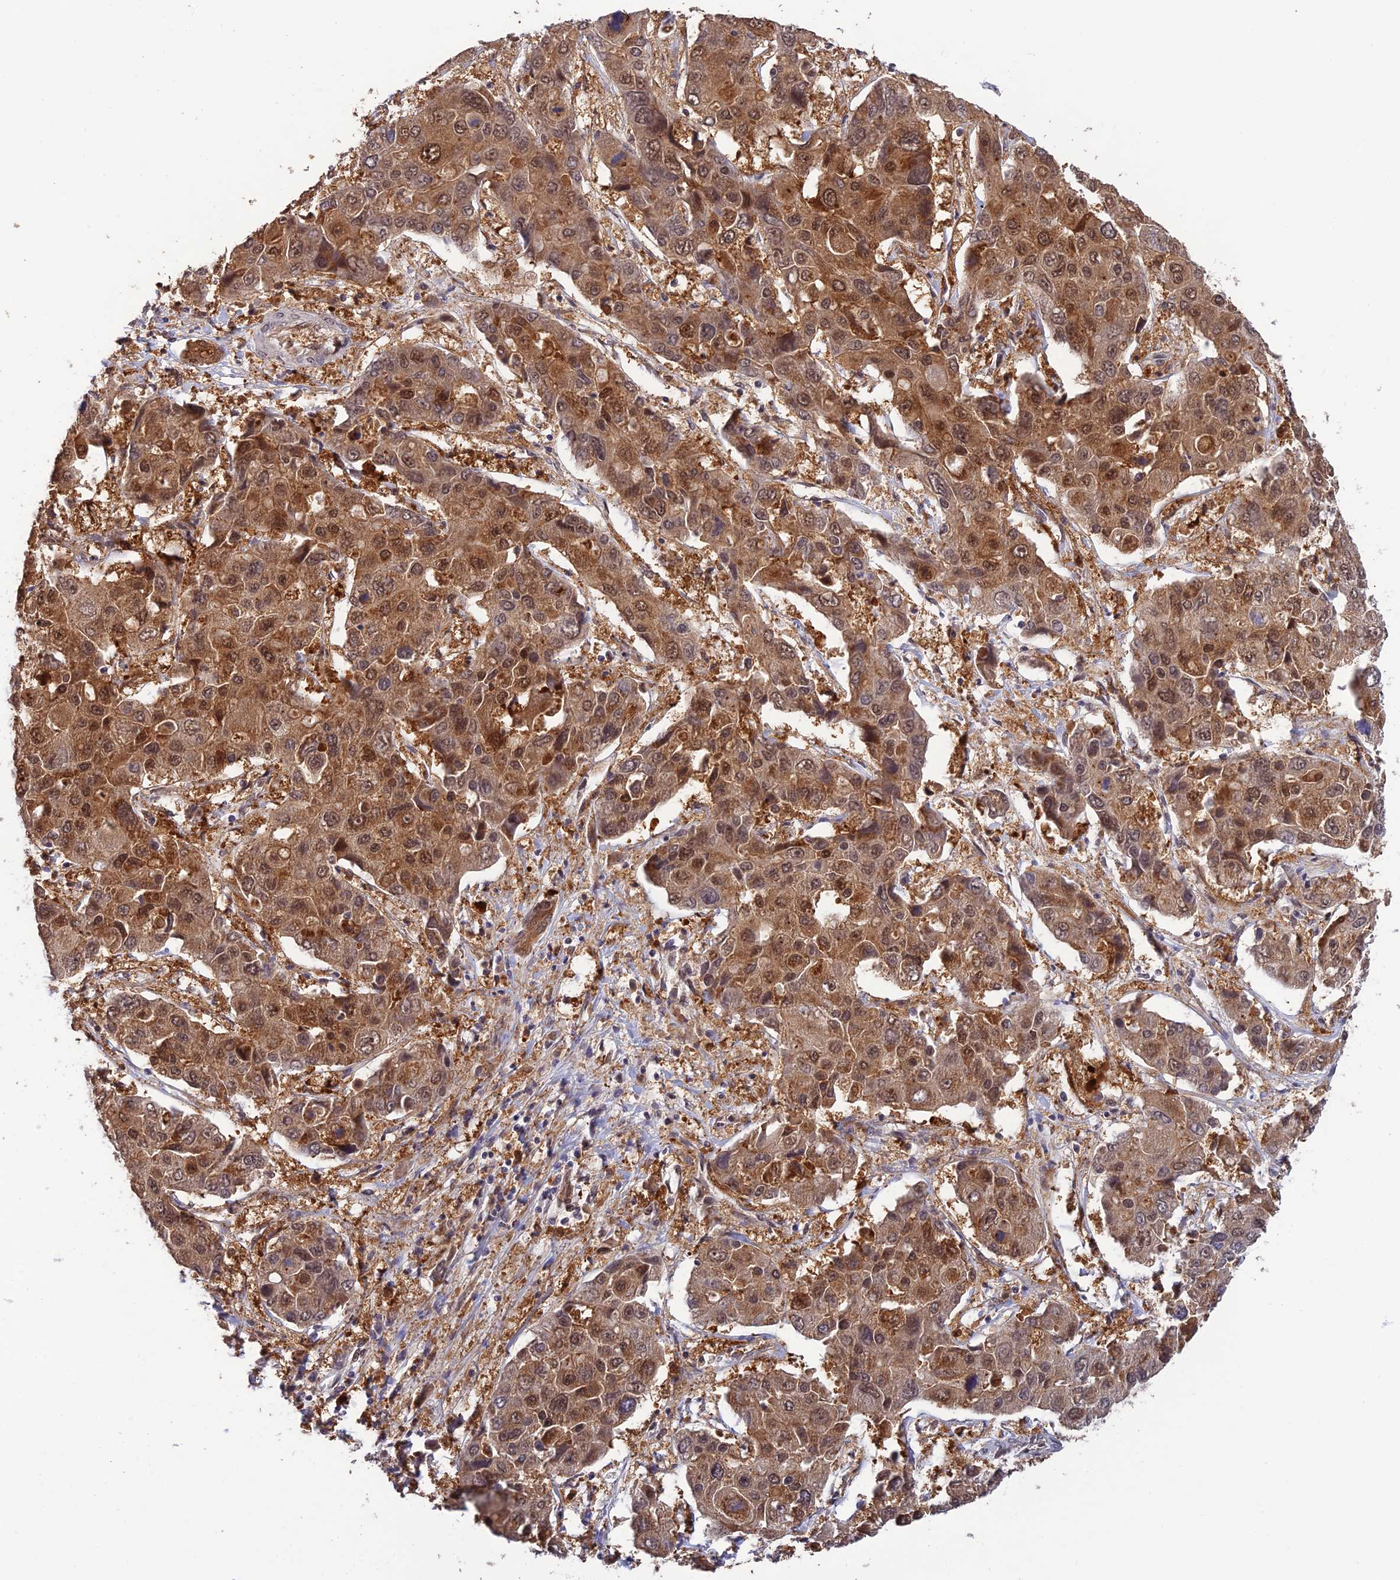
{"staining": {"intensity": "moderate", "quantity": ">75%", "location": "cytoplasmic/membranous,nuclear"}, "tissue": "liver cancer", "cell_type": "Tumor cells", "image_type": "cancer", "snomed": [{"axis": "morphology", "description": "Cholangiocarcinoma"}, {"axis": "topography", "description": "Liver"}], "caption": "IHC staining of liver cholangiocarcinoma, which reveals medium levels of moderate cytoplasmic/membranous and nuclear expression in approximately >75% of tumor cells indicating moderate cytoplasmic/membranous and nuclear protein positivity. The staining was performed using DAB (3,3'-diaminobenzidine) (brown) for protein detection and nuclei were counterstained in hematoxylin (blue).", "gene": "MNS1", "patient": {"sex": "male", "age": 67}}